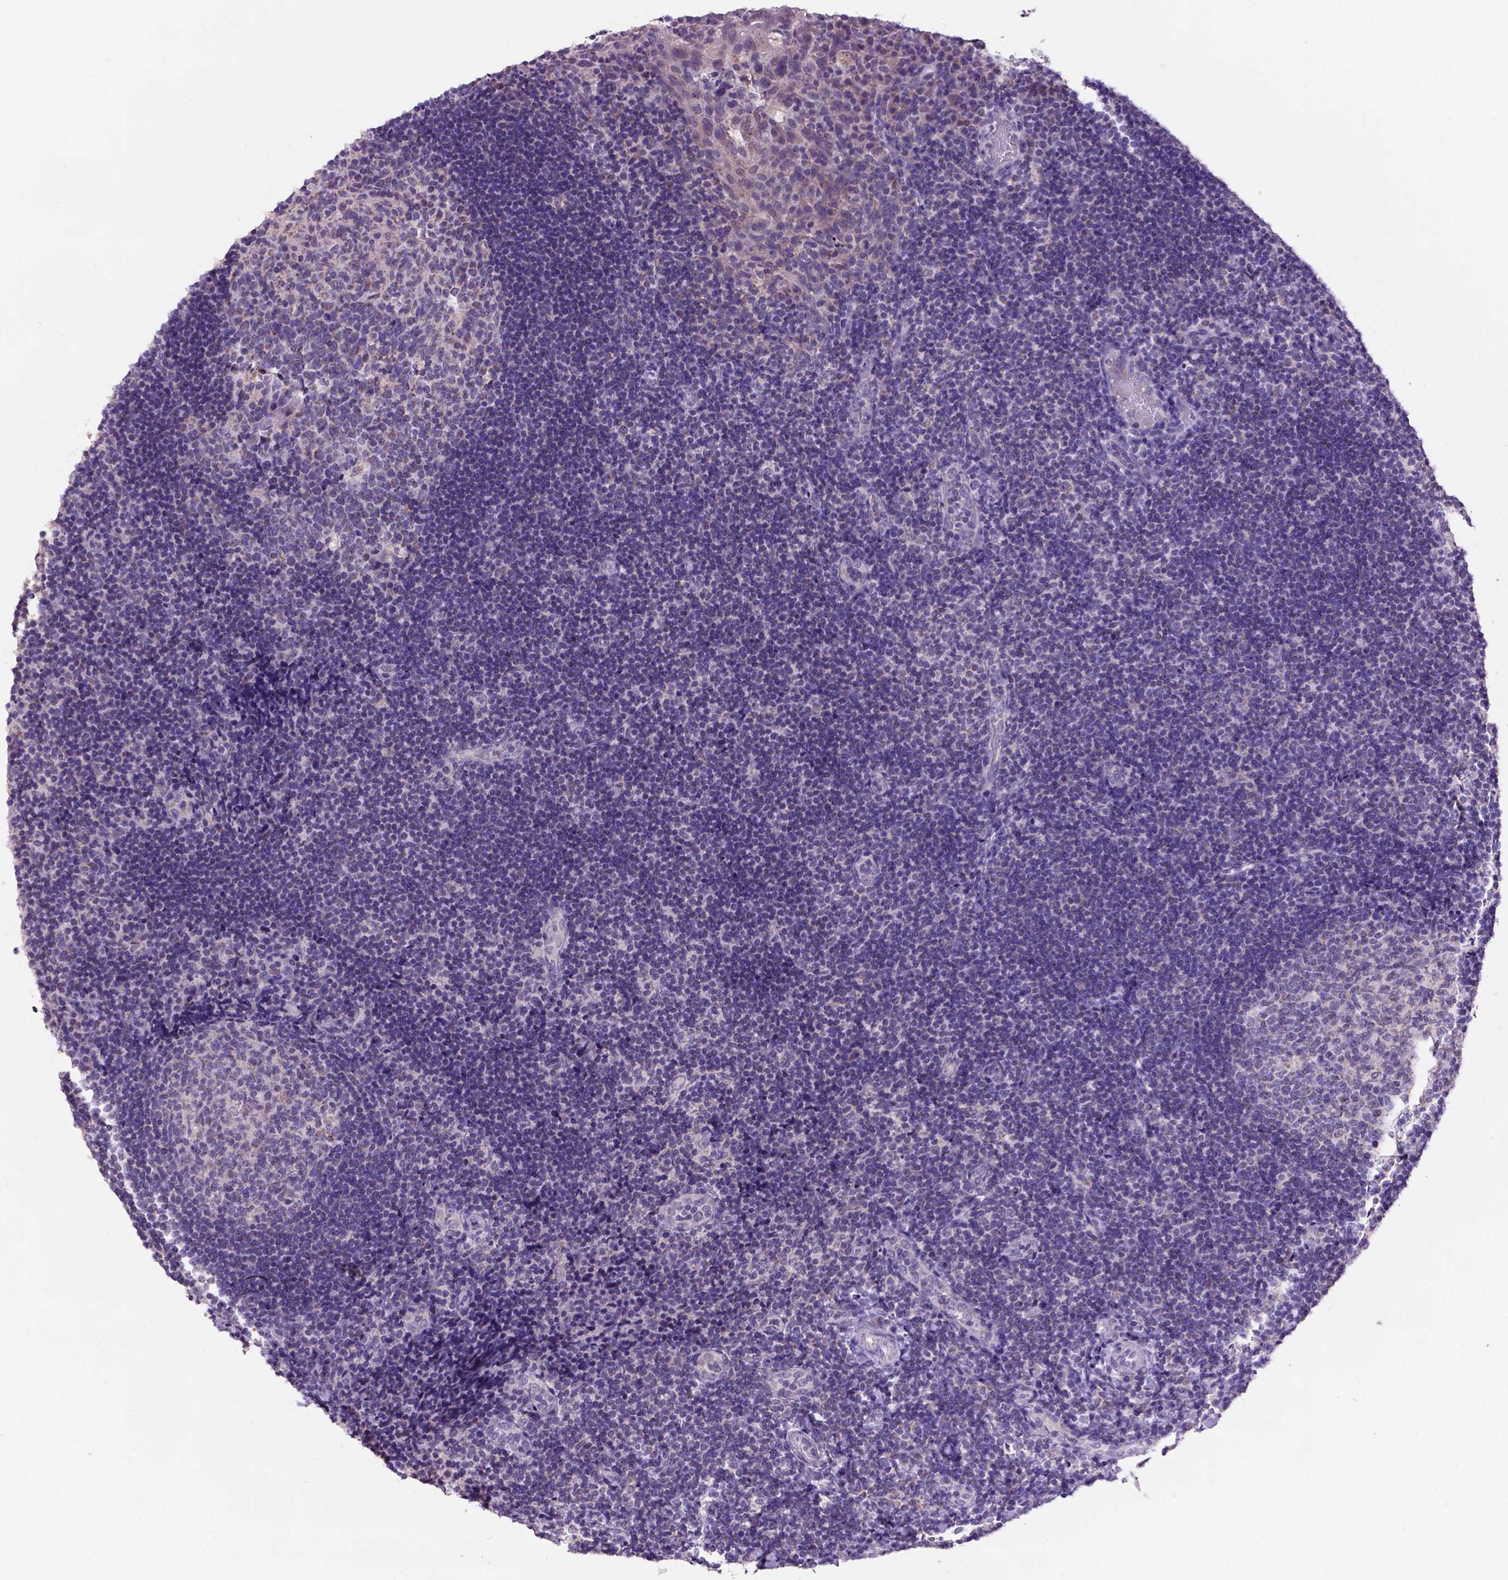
{"staining": {"intensity": "moderate", "quantity": "<25%", "location": "cytoplasmic/membranous"}, "tissue": "tonsil", "cell_type": "Germinal center cells", "image_type": "normal", "snomed": [{"axis": "morphology", "description": "Normal tissue, NOS"}, {"axis": "topography", "description": "Tonsil"}], "caption": "Immunohistochemical staining of benign human tonsil exhibits moderate cytoplasmic/membranous protein expression in about <25% of germinal center cells.", "gene": "L2HGDH", "patient": {"sex": "male", "age": 17}}